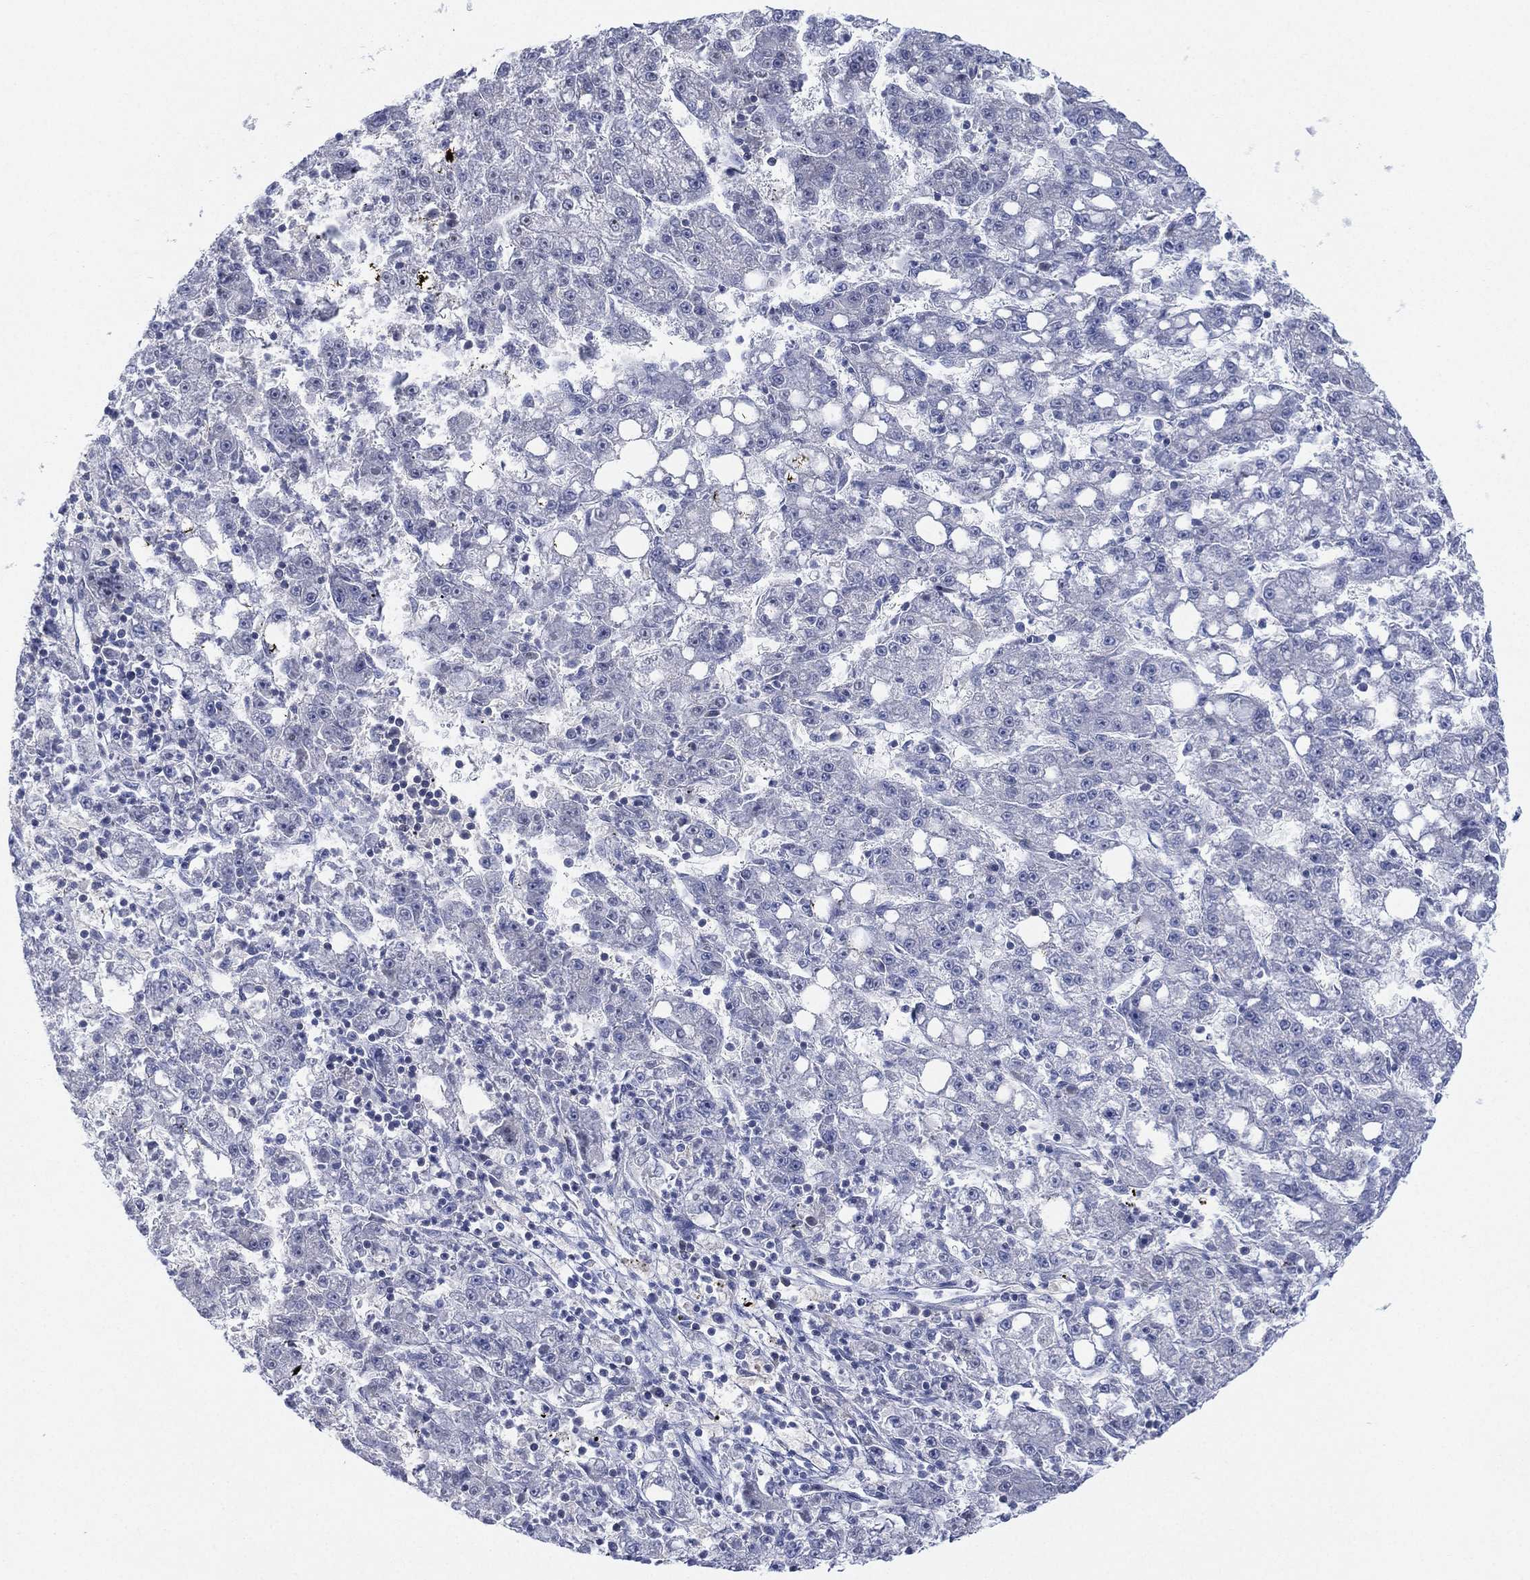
{"staining": {"intensity": "negative", "quantity": "none", "location": "none"}, "tissue": "liver cancer", "cell_type": "Tumor cells", "image_type": "cancer", "snomed": [{"axis": "morphology", "description": "Carcinoma, Hepatocellular, NOS"}, {"axis": "topography", "description": "Liver"}], "caption": "This is an IHC histopathology image of human liver hepatocellular carcinoma. There is no expression in tumor cells.", "gene": "SEPTIN1", "patient": {"sex": "female", "age": 65}}